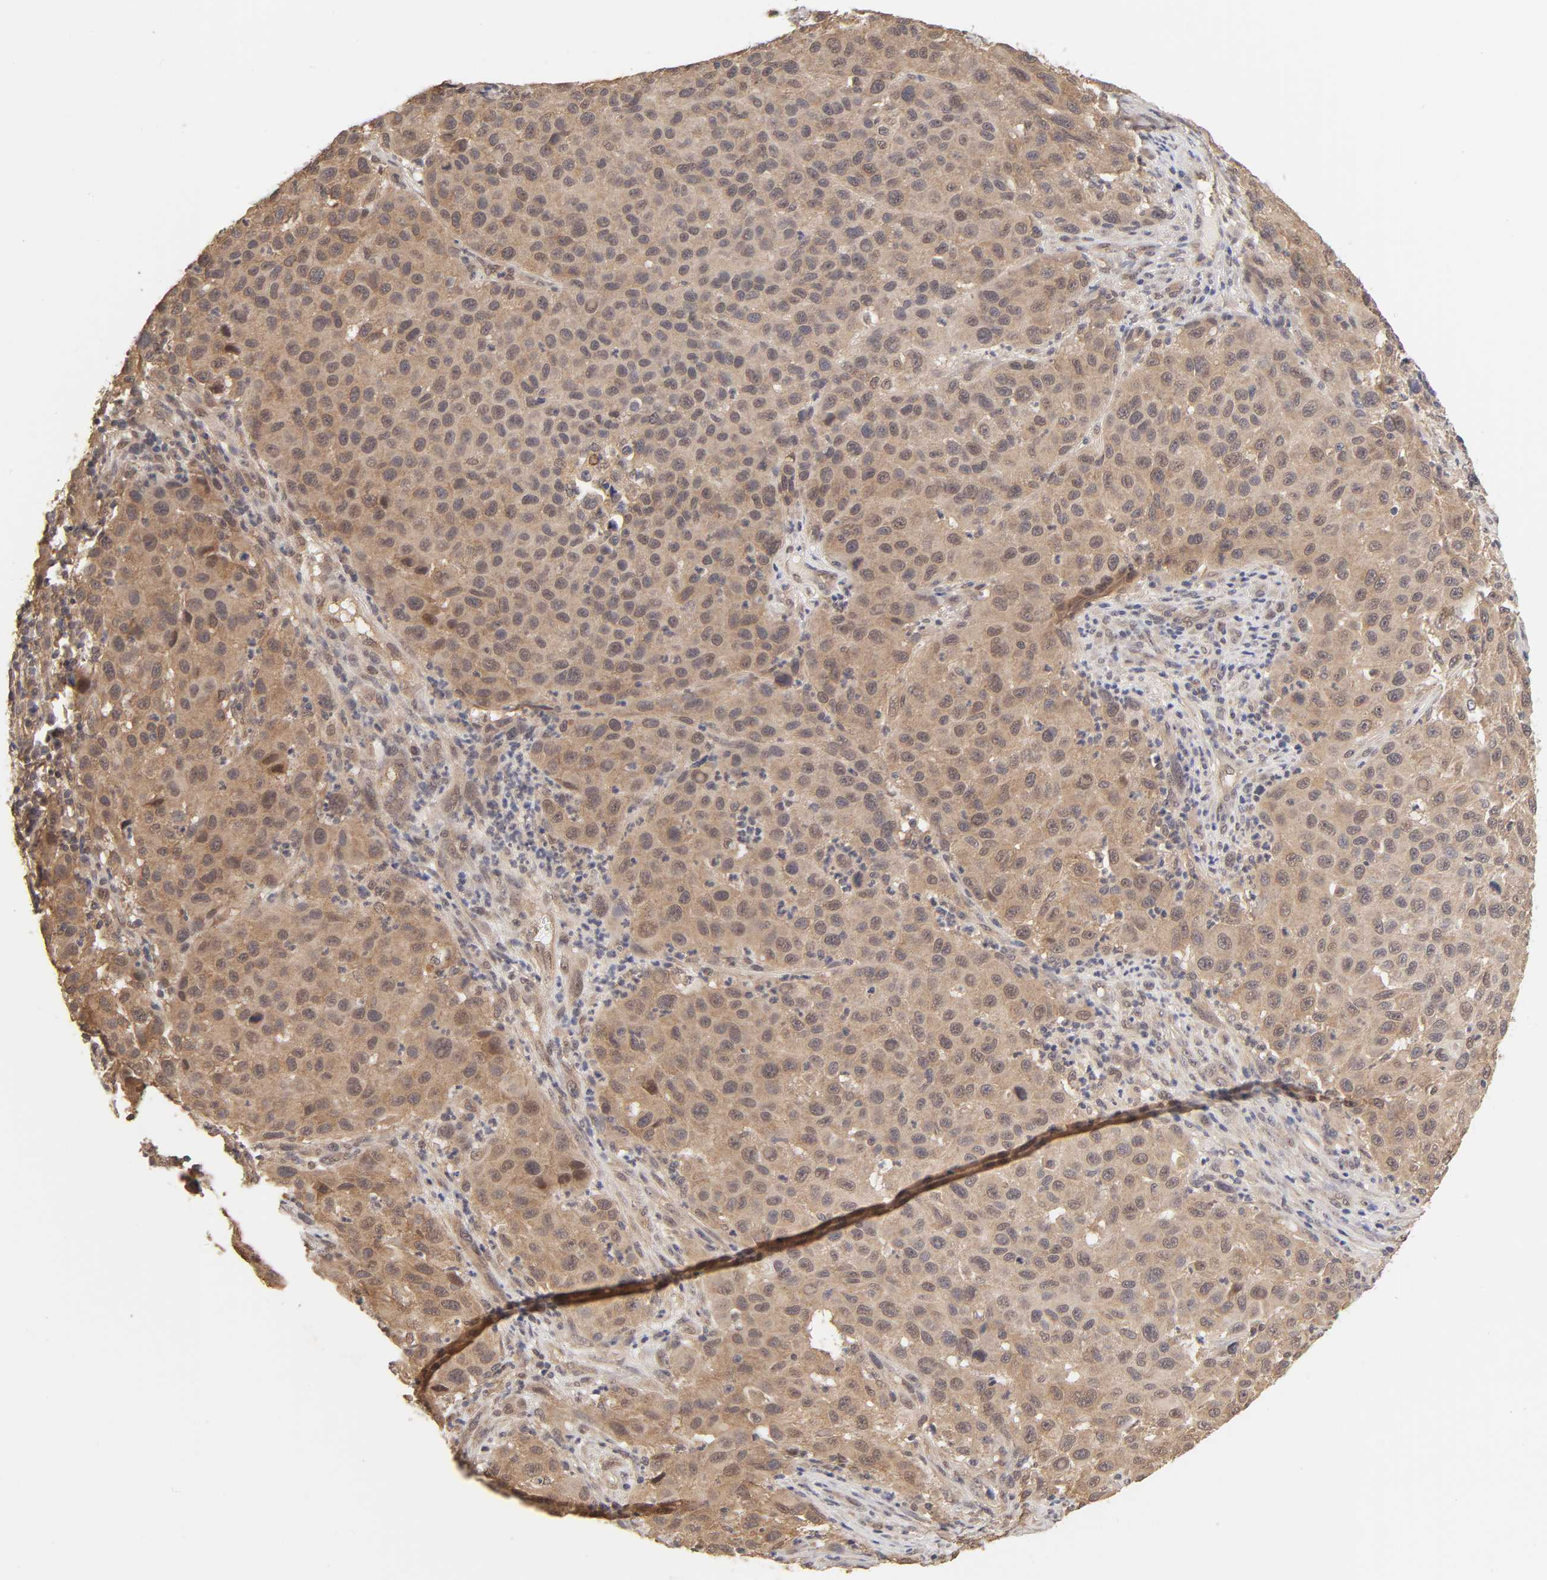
{"staining": {"intensity": "moderate", "quantity": ">75%", "location": "cytoplasmic/membranous"}, "tissue": "melanoma", "cell_type": "Tumor cells", "image_type": "cancer", "snomed": [{"axis": "morphology", "description": "Malignant melanoma, Metastatic site"}, {"axis": "topography", "description": "Lymph node"}], "caption": "Immunohistochemical staining of human melanoma shows moderate cytoplasmic/membranous protein staining in approximately >75% of tumor cells.", "gene": "MAPK1", "patient": {"sex": "male", "age": 61}}